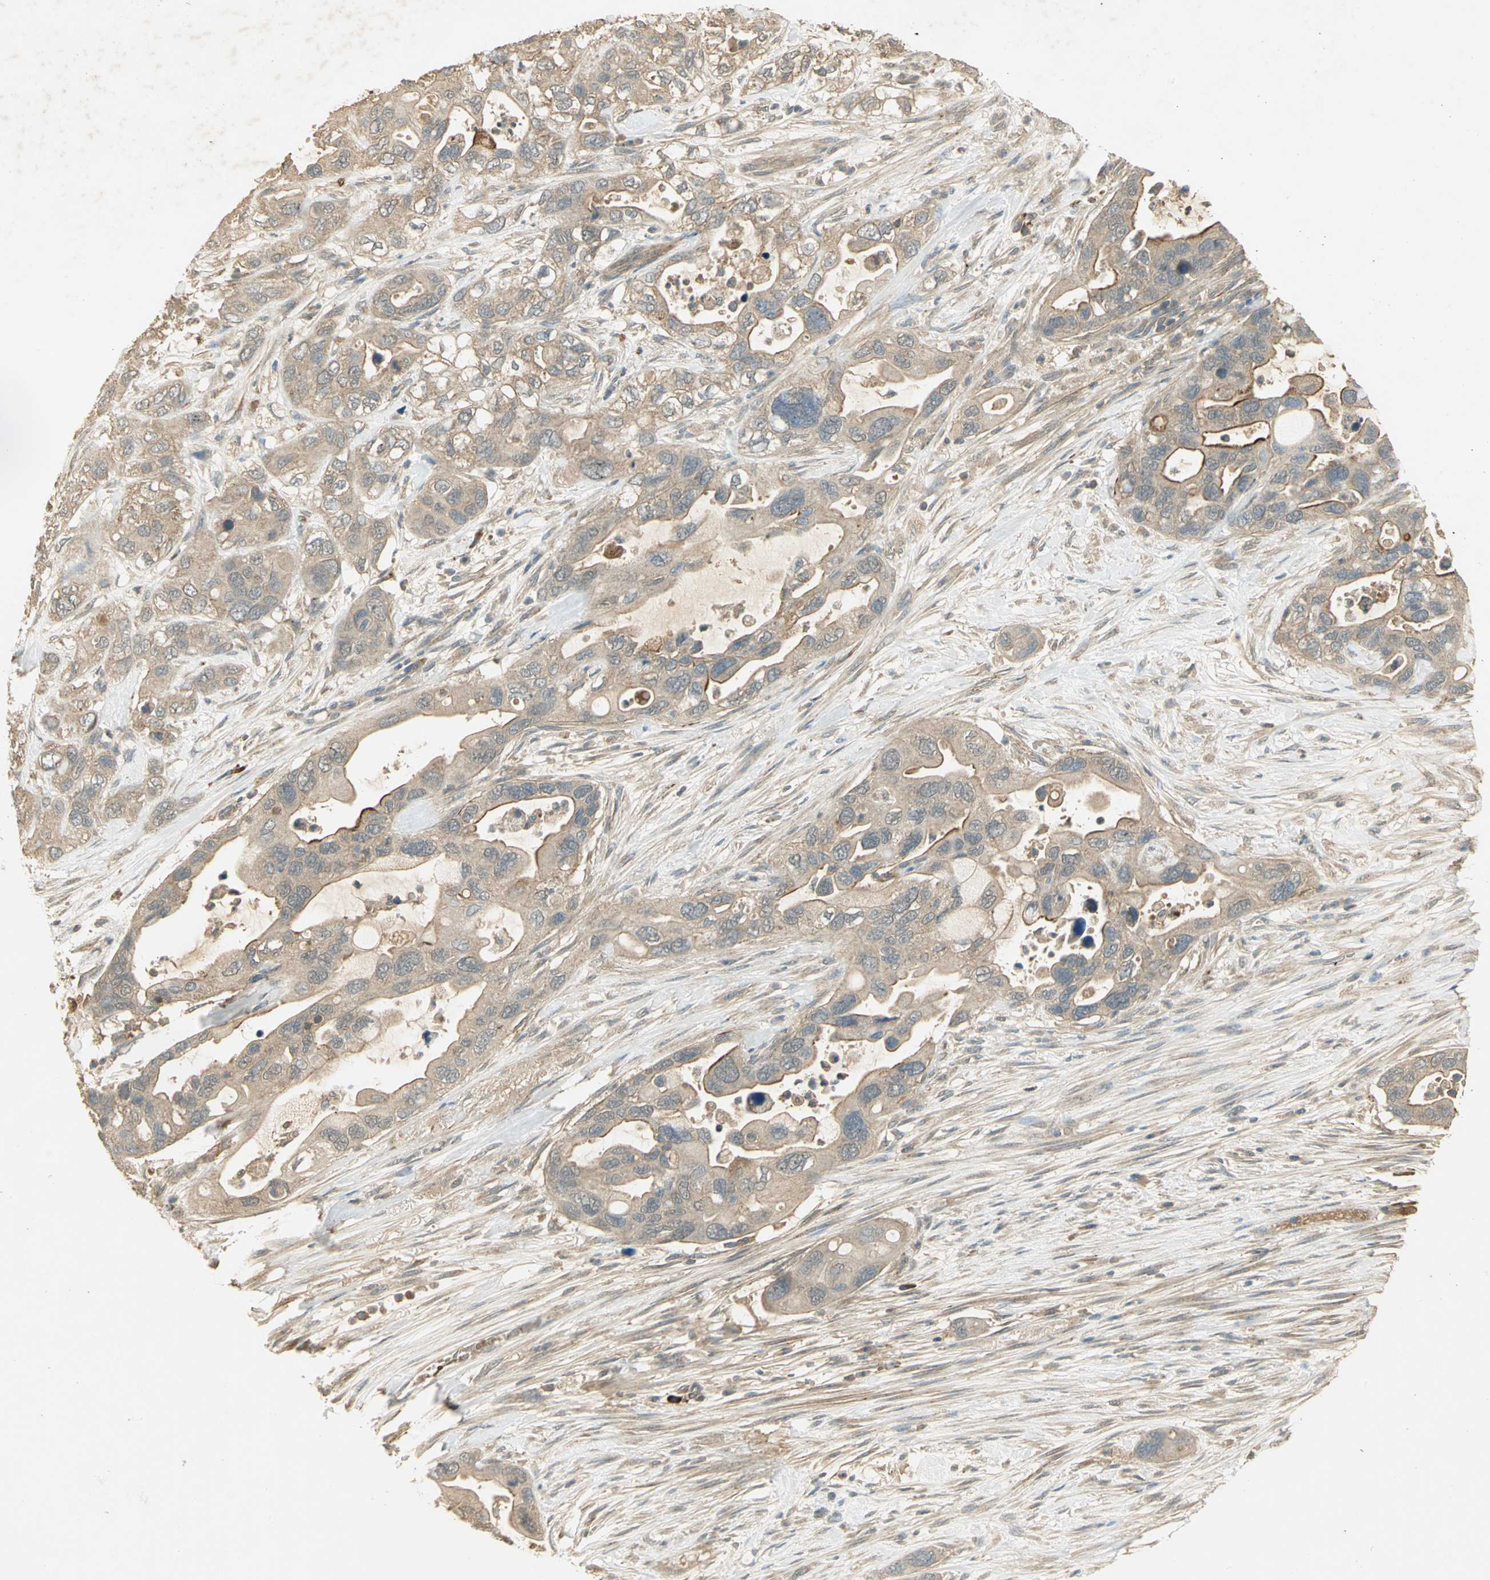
{"staining": {"intensity": "moderate", "quantity": "25%-75%", "location": "cytoplasmic/membranous"}, "tissue": "pancreatic cancer", "cell_type": "Tumor cells", "image_type": "cancer", "snomed": [{"axis": "morphology", "description": "Adenocarcinoma, NOS"}, {"axis": "topography", "description": "Pancreas"}], "caption": "Immunohistochemistry (IHC) of human pancreatic cancer reveals medium levels of moderate cytoplasmic/membranous positivity in about 25%-75% of tumor cells.", "gene": "KEAP1", "patient": {"sex": "female", "age": 71}}